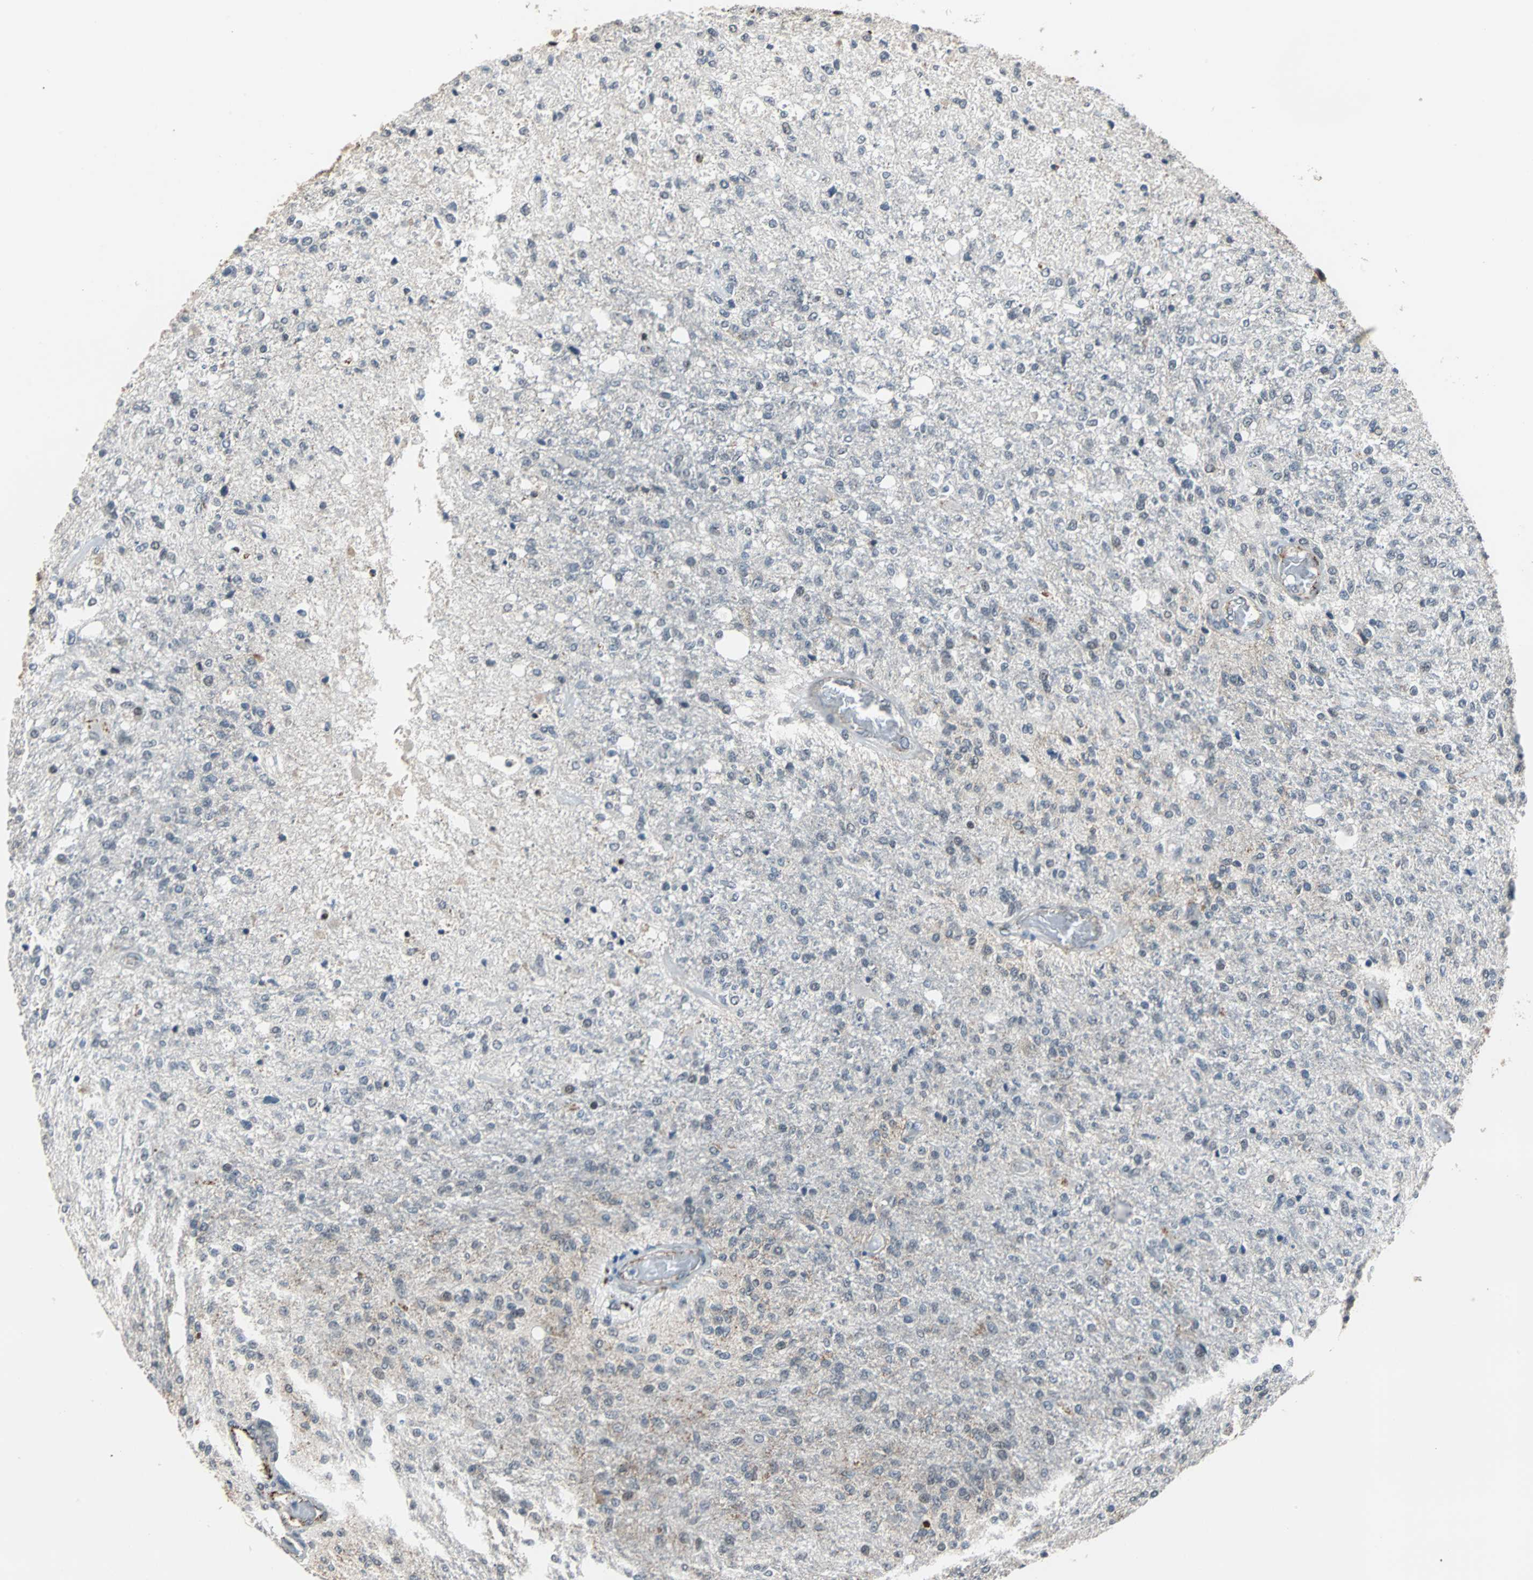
{"staining": {"intensity": "weak", "quantity": "25%-75%", "location": "cytoplasmic/membranous"}, "tissue": "glioma", "cell_type": "Tumor cells", "image_type": "cancer", "snomed": [{"axis": "morphology", "description": "Normal tissue, NOS"}, {"axis": "morphology", "description": "Glioma, malignant, High grade"}, {"axis": "topography", "description": "Cerebral cortex"}], "caption": "Brown immunohistochemical staining in human high-grade glioma (malignant) reveals weak cytoplasmic/membranous positivity in about 25%-75% of tumor cells.", "gene": "LSR", "patient": {"sex": "male", "age": 77}}